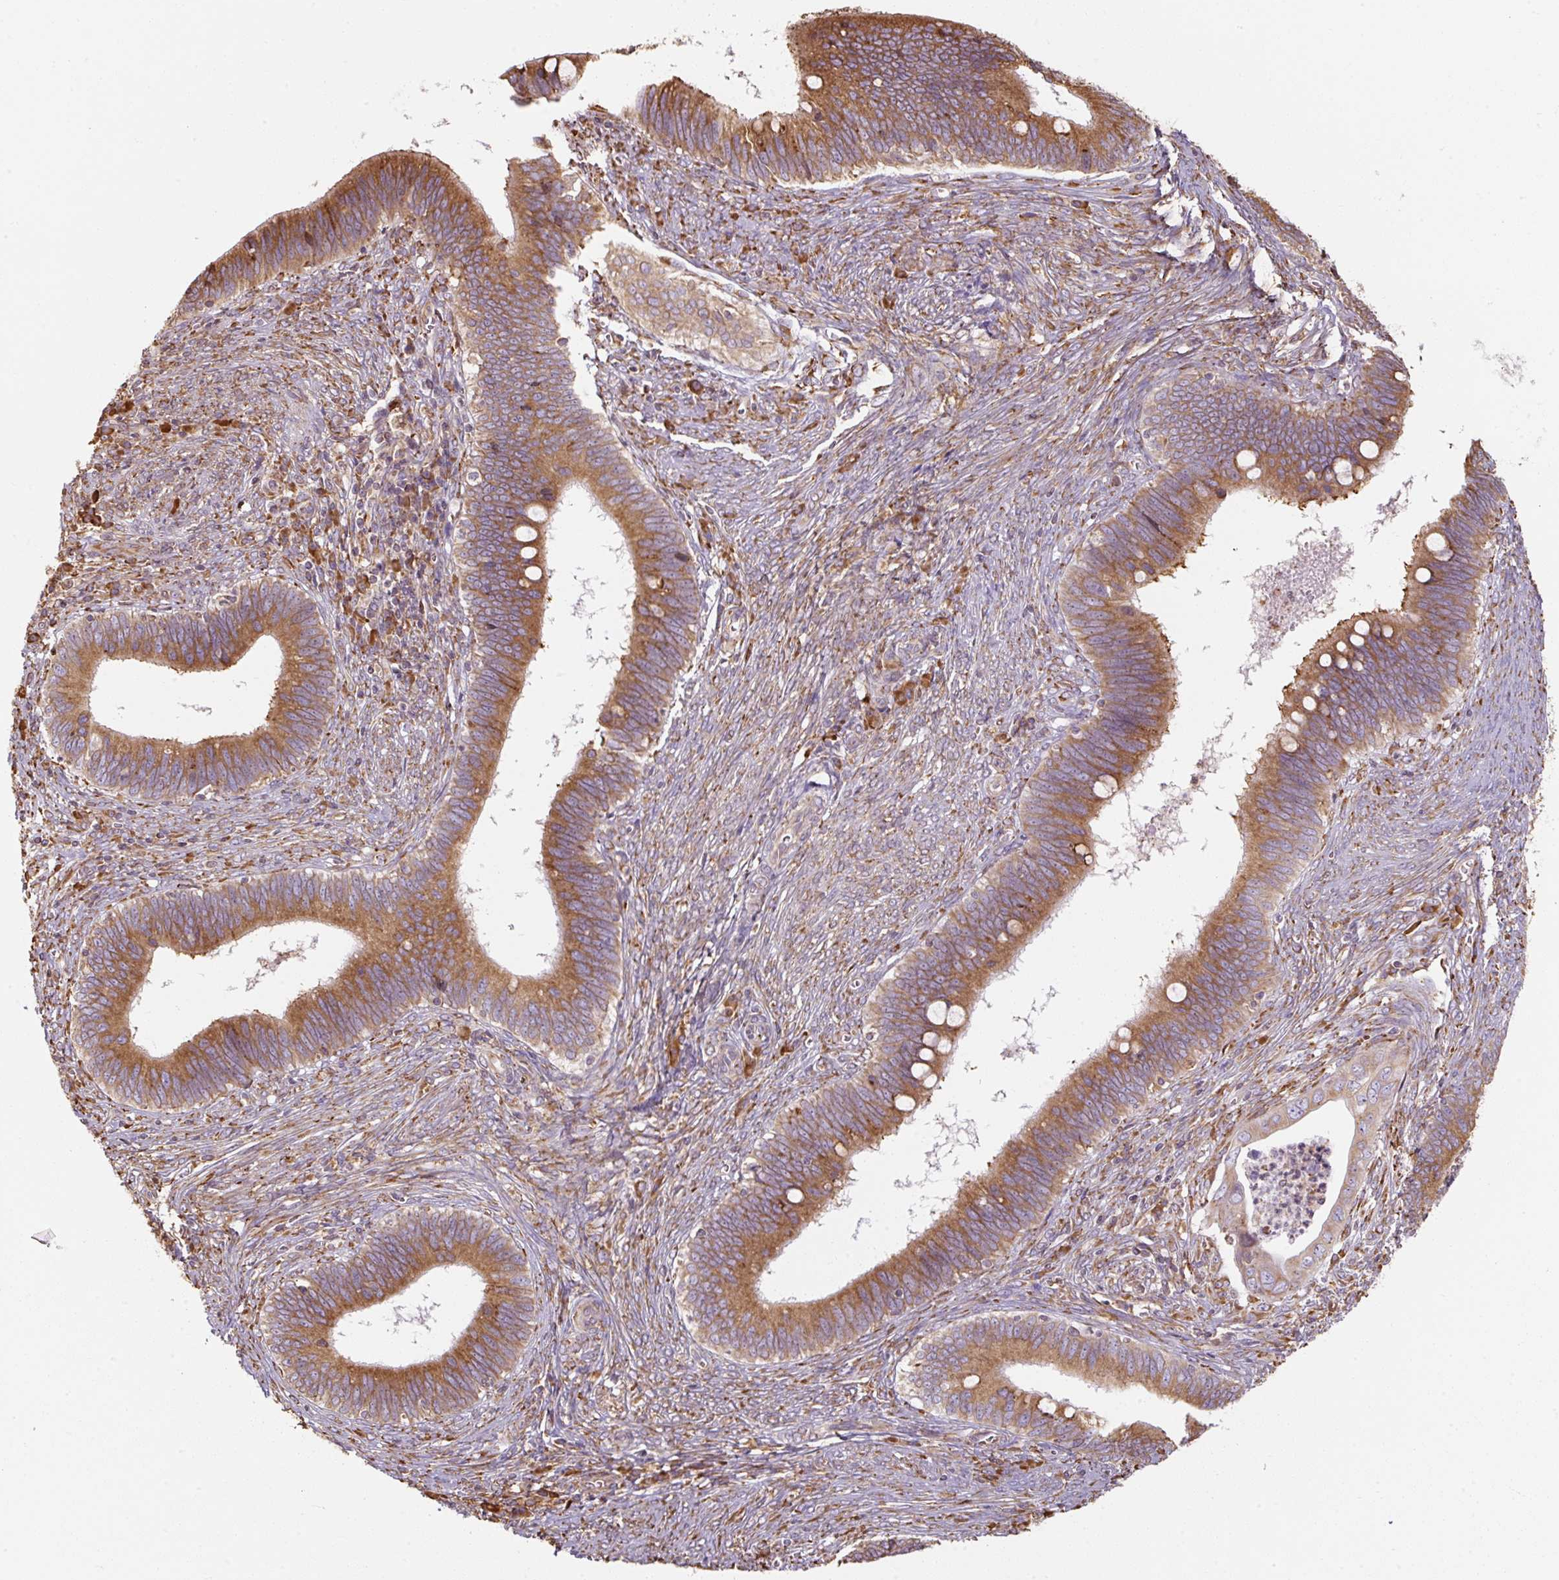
{"staining": {"intensity": "moderate", "quantity": ">75%", "location": "cytoplasmic/membranous"}, "tissue": "cervical cancer", "cell_type": "Tumor cells", "image_type": "cancer", "snomed": [{"axis": "morphology", "description": "Adenocarcinoma, NOS"}, {"axis": "topography", "description": "Cervix"}], "caption": "Protein expression analysis of cervical cancer (adenocarcinoma) shows moderate cytoplasmic/membranous expression in about >75% of tumor cells.", "gene": "PRKCSH", "patient": {"sex": "female", "age": 42}}